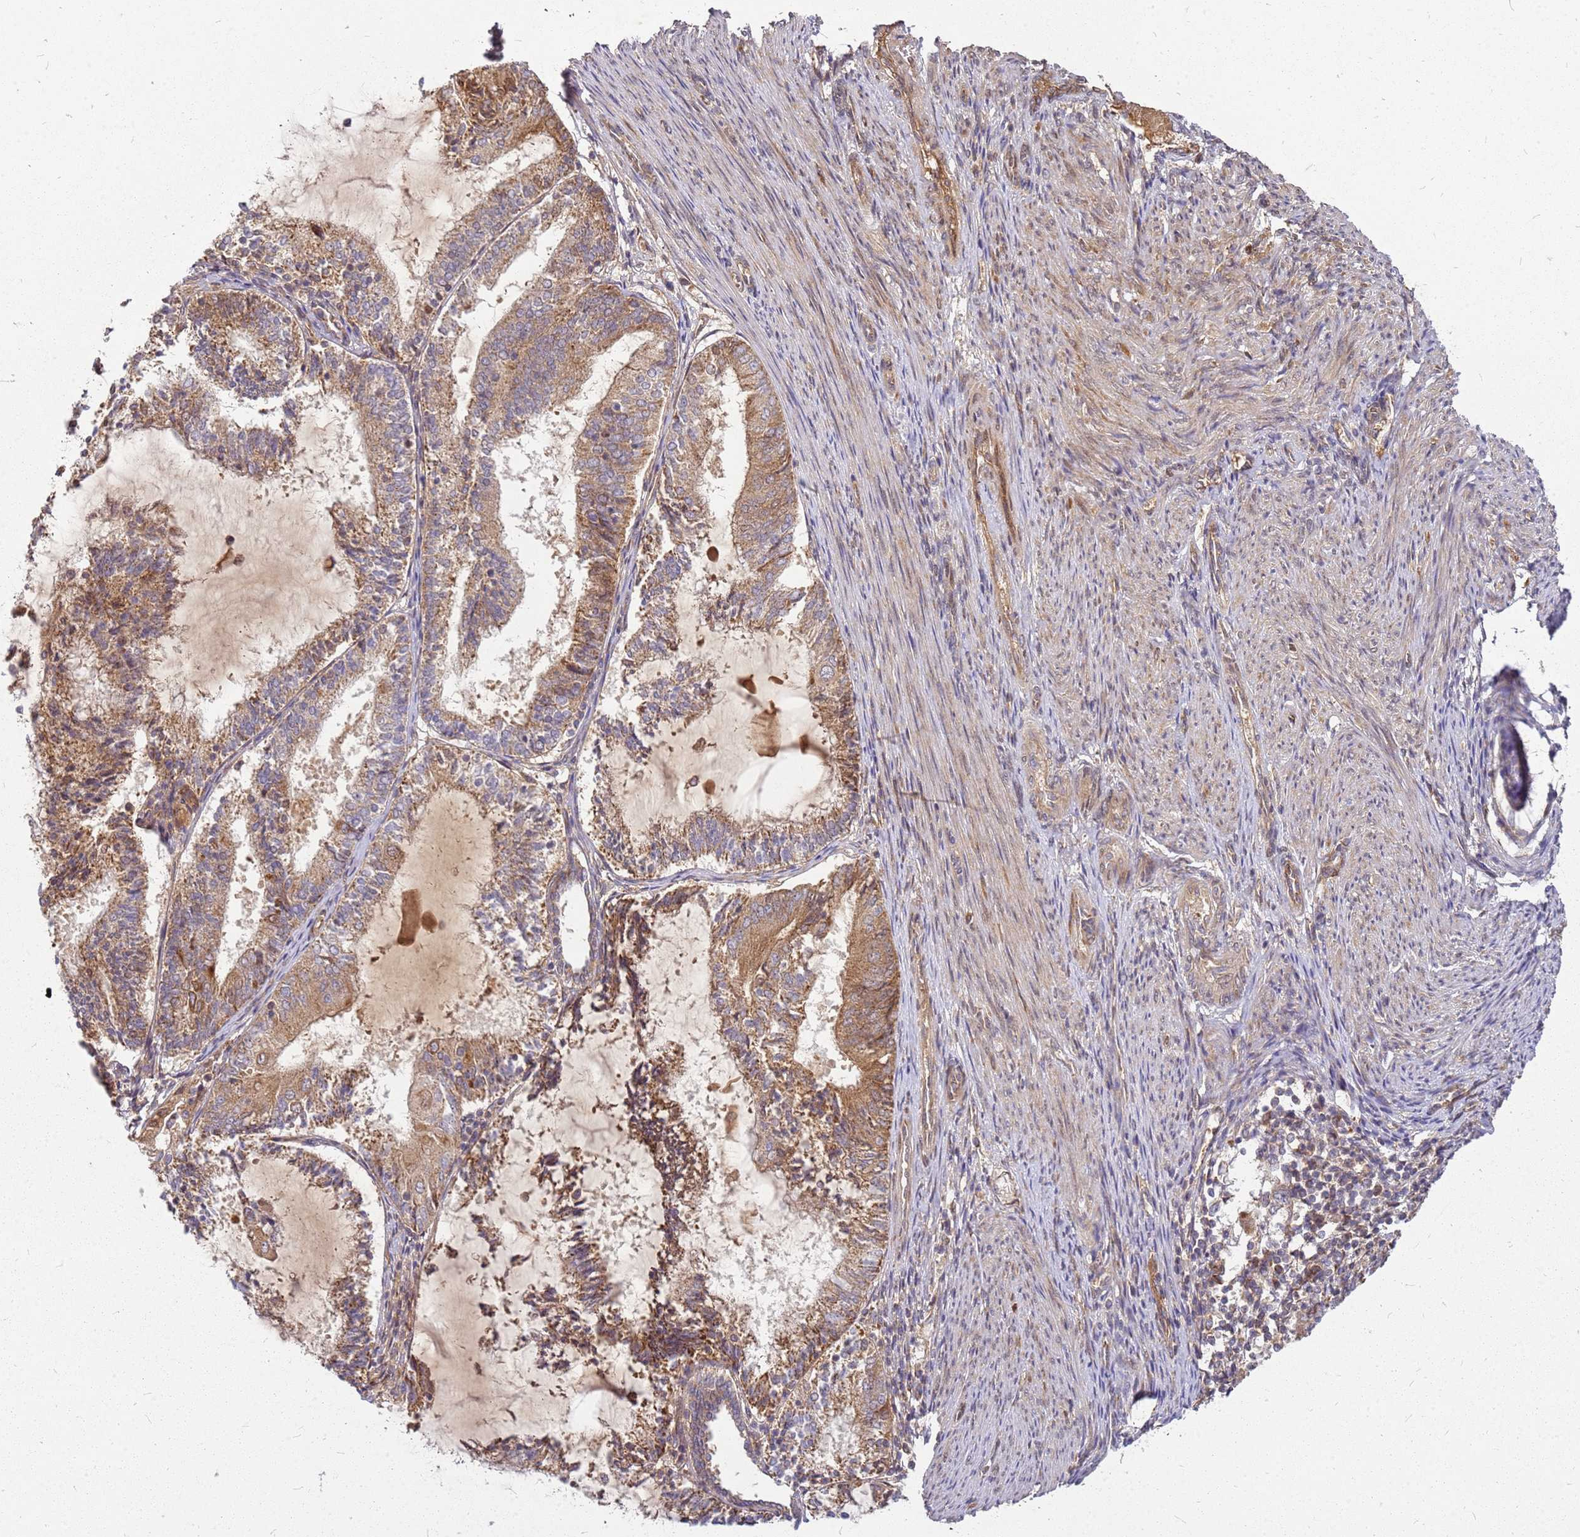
{"staining": {"intensity": "moderate", "quantity": ">75%", "location": "cytoplasmic/membranous"}, "tissue": "endometrial cancer", "cell_type": "Tumor cells", "image_type": "cancer", "snomed": [{"axis": "morphology", "description": "Adenocarcinoma, NOS"}, {"axis": "topography", "description": "Endometrium"}], "caption": "Endometrial adenocarcinoma was stained to show a protein in brown. There is medium levels of moderate cytoplasmic/membranous expression in approximately >75% of tumor cells.", "gene": "CCDC159", "patient": {"sex": "female", "age": 81}}